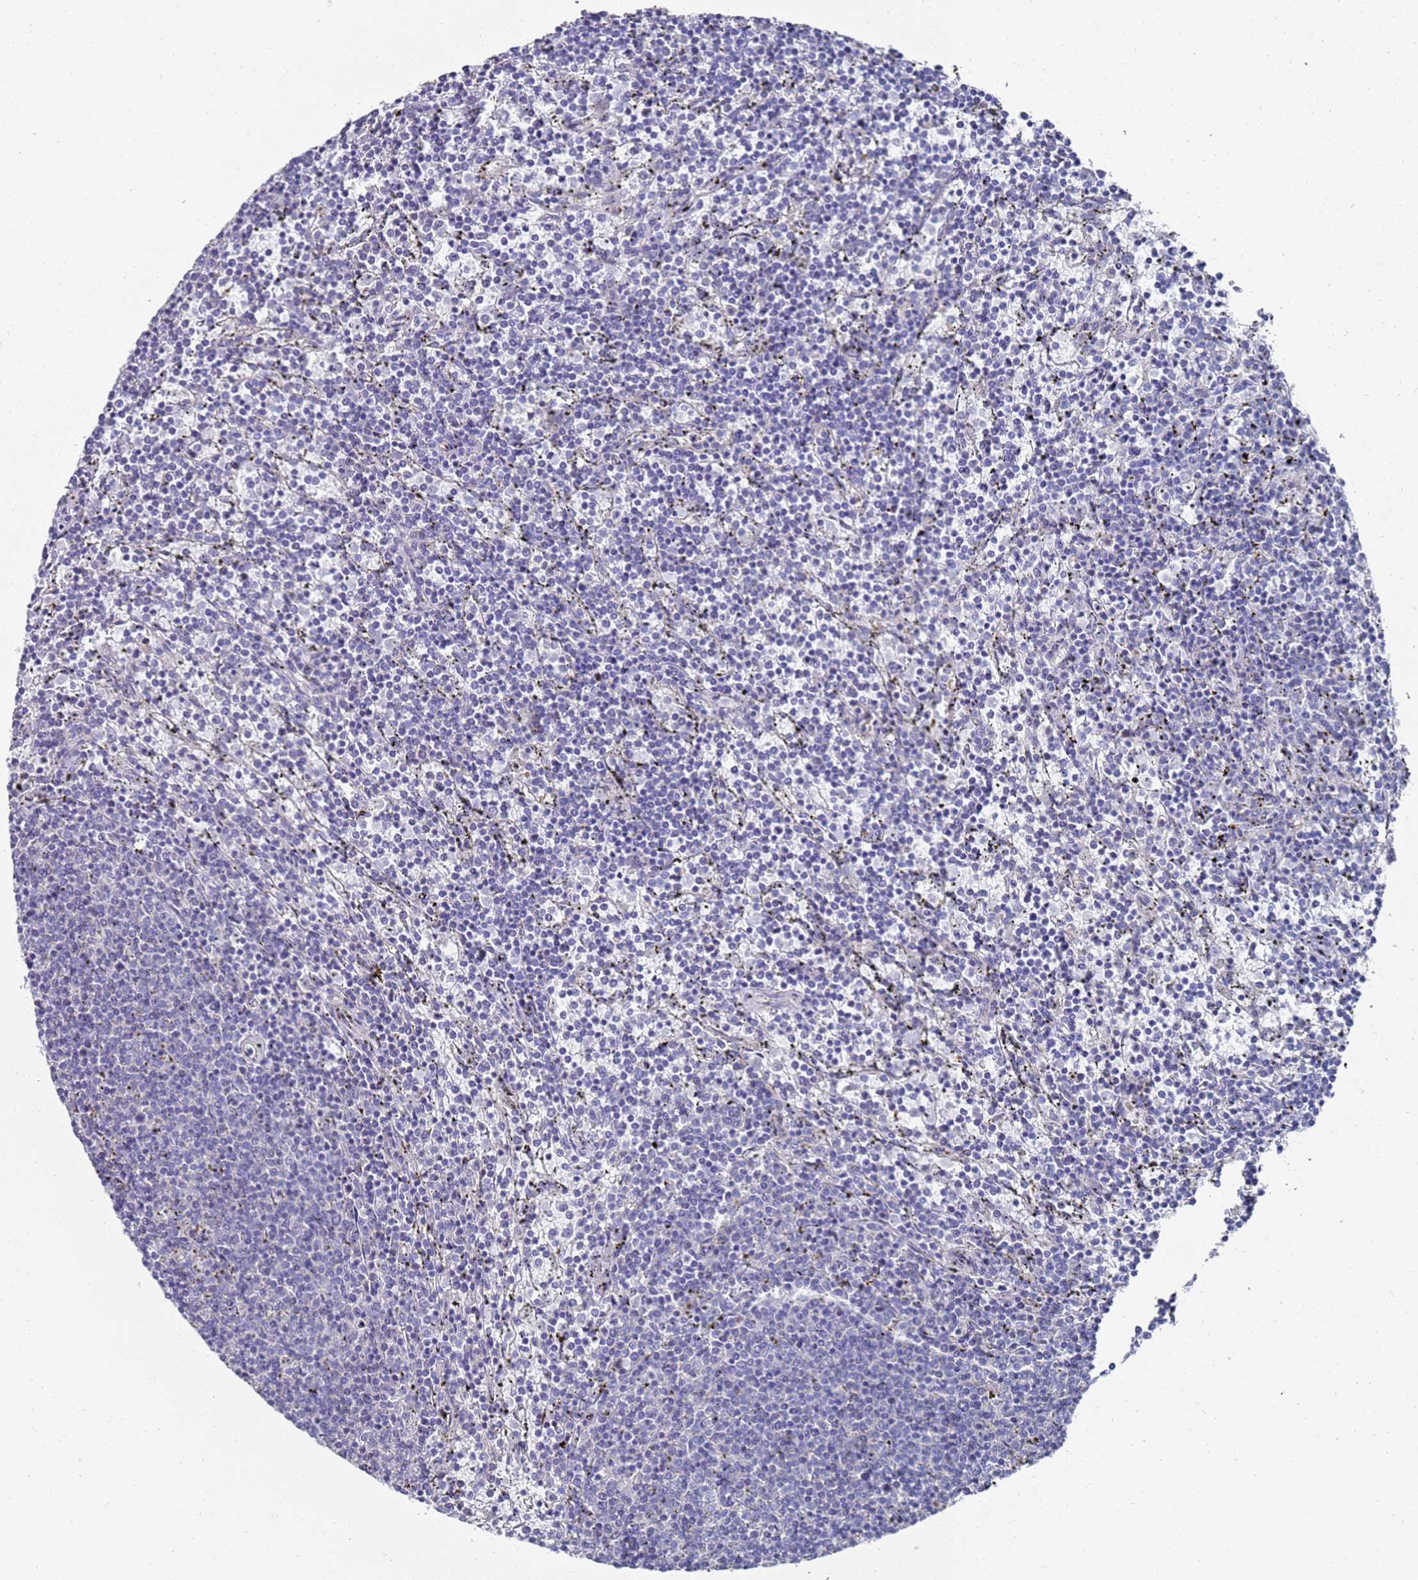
{"staining": {"intensity": "negative", "quantity": "none", "location": "none"}, "tissue": "lymphoma", "cell_type": "Tumor cells", "image_type": "cancer", "snomed": [{"axis": "morphology", "description": "Malignant lymphoma, non-Hodgkin's type, Low grade"}, {"axis": "topography", "description": "Spleen"}], "caption": "An image of human lymphoma is negative for staining in tumor cells.", "gene": "SCAPER", "patient": {"sex": "female", "age": 50}}